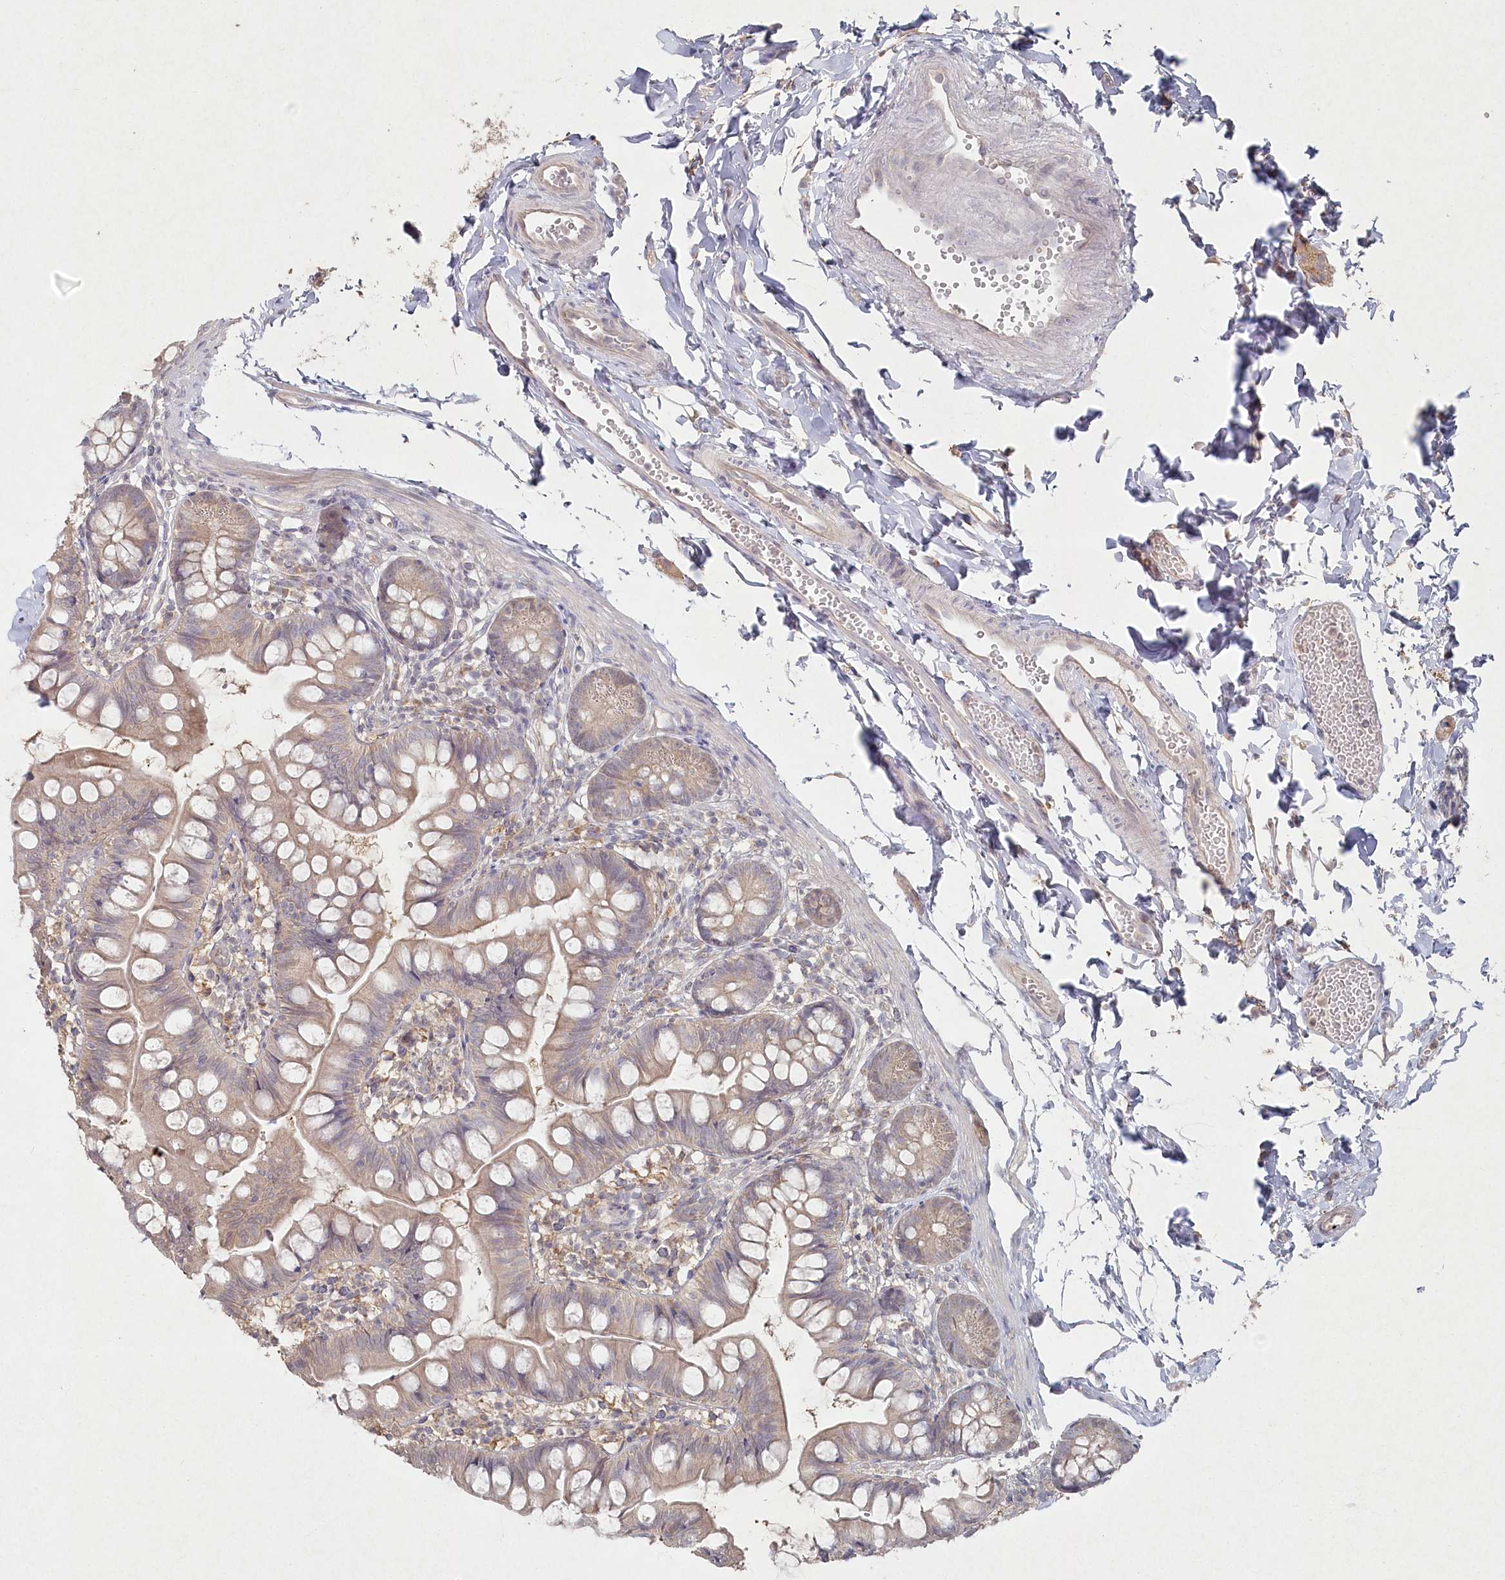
{"staining": {"intensity": "weak", "quantity": "25%-75%", "location": "cytoplasmic/membranous"}, "tissue": "small intestine", "cell_type": "Glandular cells", "image_type": "normal", "snomed": [{"axis": "morphology", "description": "Normal tissue, NOS"}, {"axis": "topography", "description": "Small intestine"}], "caption": "The photomicrograph demonstrates a brown stain indicating the presence of a protein in the cytoplasmic/membranous of glandular cells in small intestine. The staining is performed using DAB brown chromogen to label protein expression. The nuclei are counter-stained blue using hematoxylin.", "gene": "TGFBRAP1", "patient": {"sex": "male", "age": 7}}